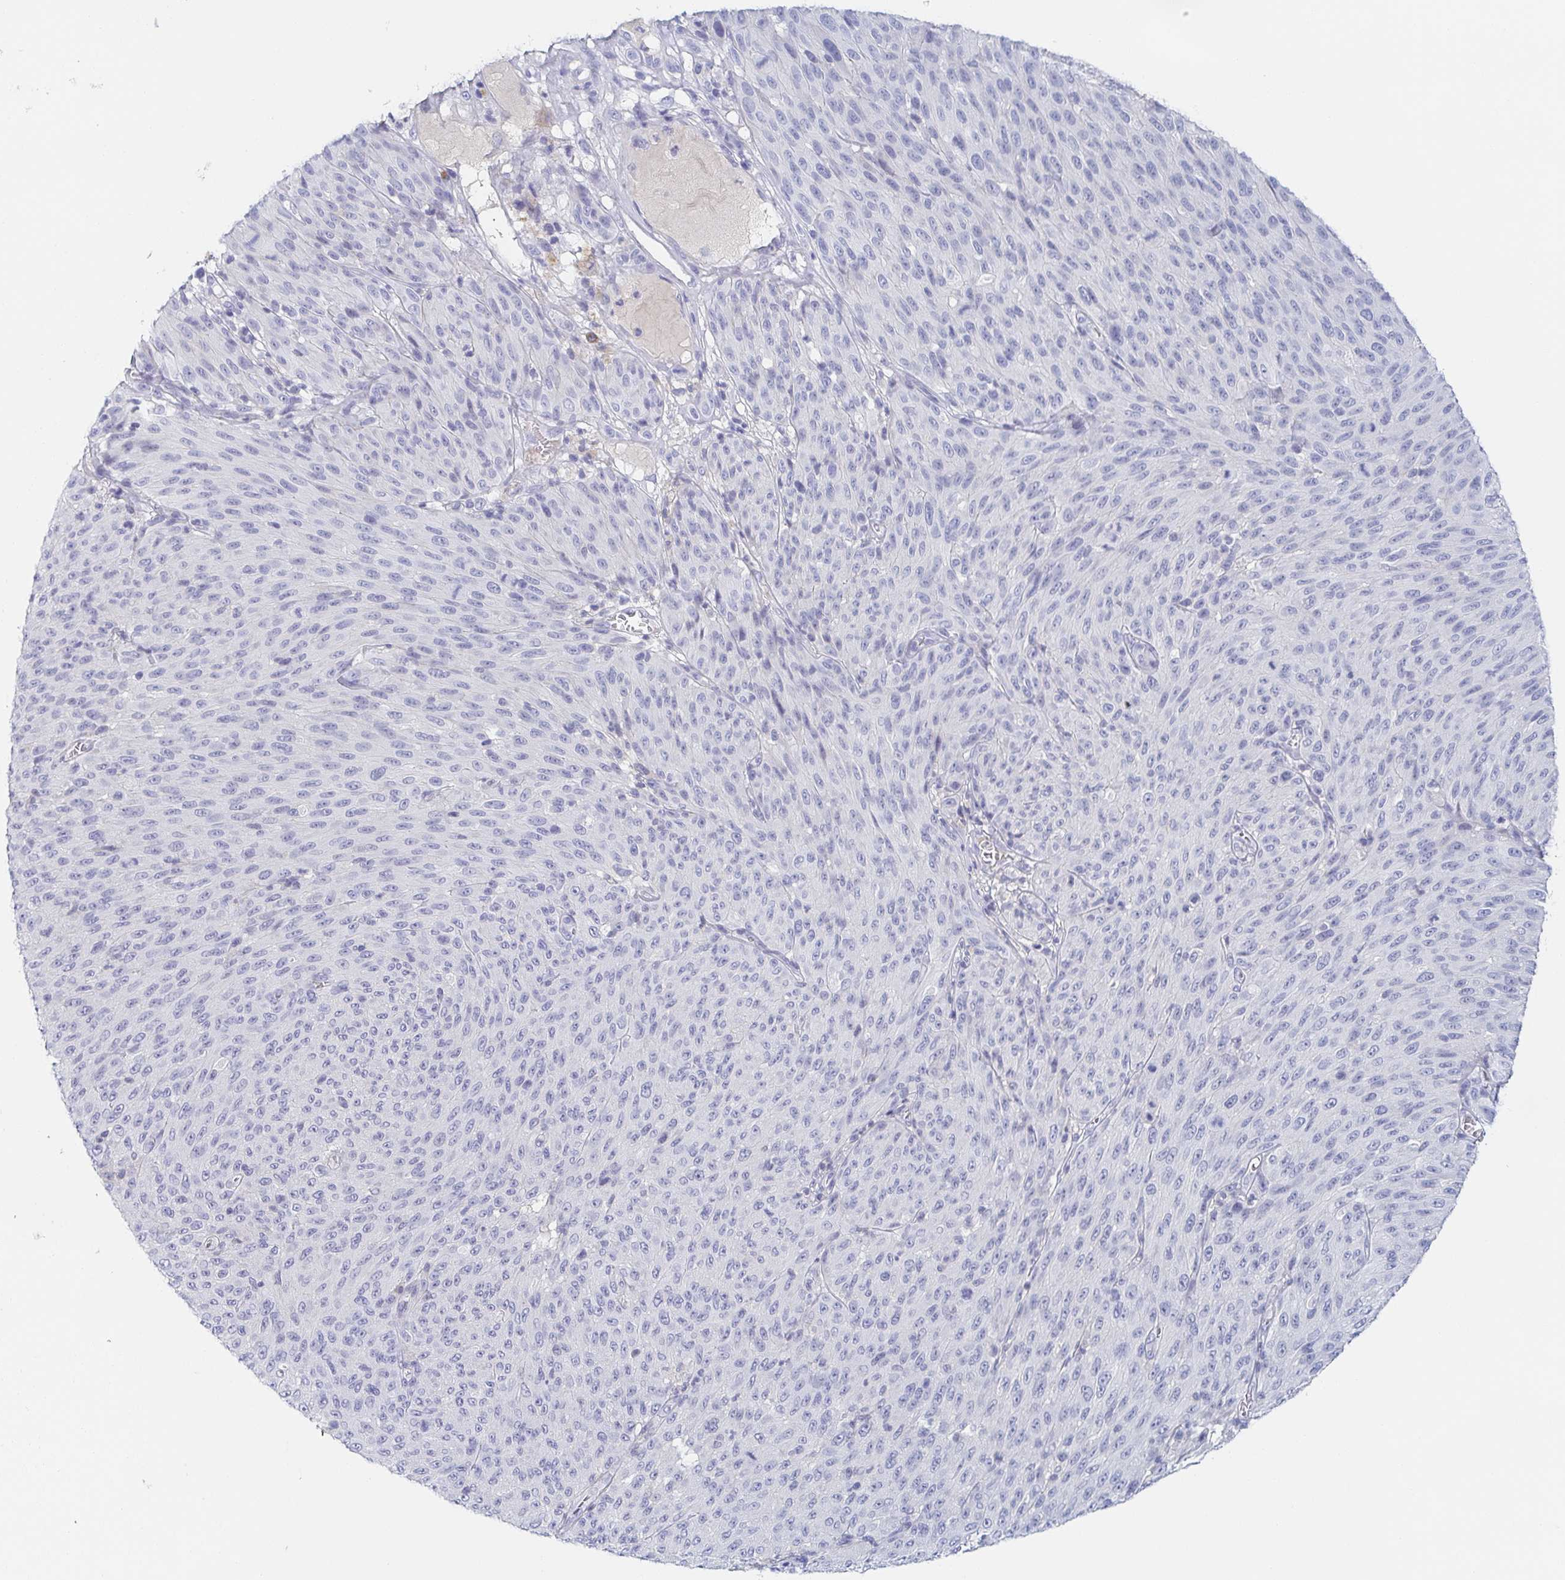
{"staining": {"intensity": "negative", "quantity": "none", "location": "none"}, "tissue": "melanoma", "cell_type": "Tumor cells", "image_type": "cancer", "snomed": [{"axis": "morphology", "description": "Malignant melanoma, NOS"}, {"axis": "topography", "description": "Skin"}], "caption": "Image shows no significant protein staining in tumor cells of melanoma.", "gene": "RHOV", "patient": {"sex": "male", "age": 85}}